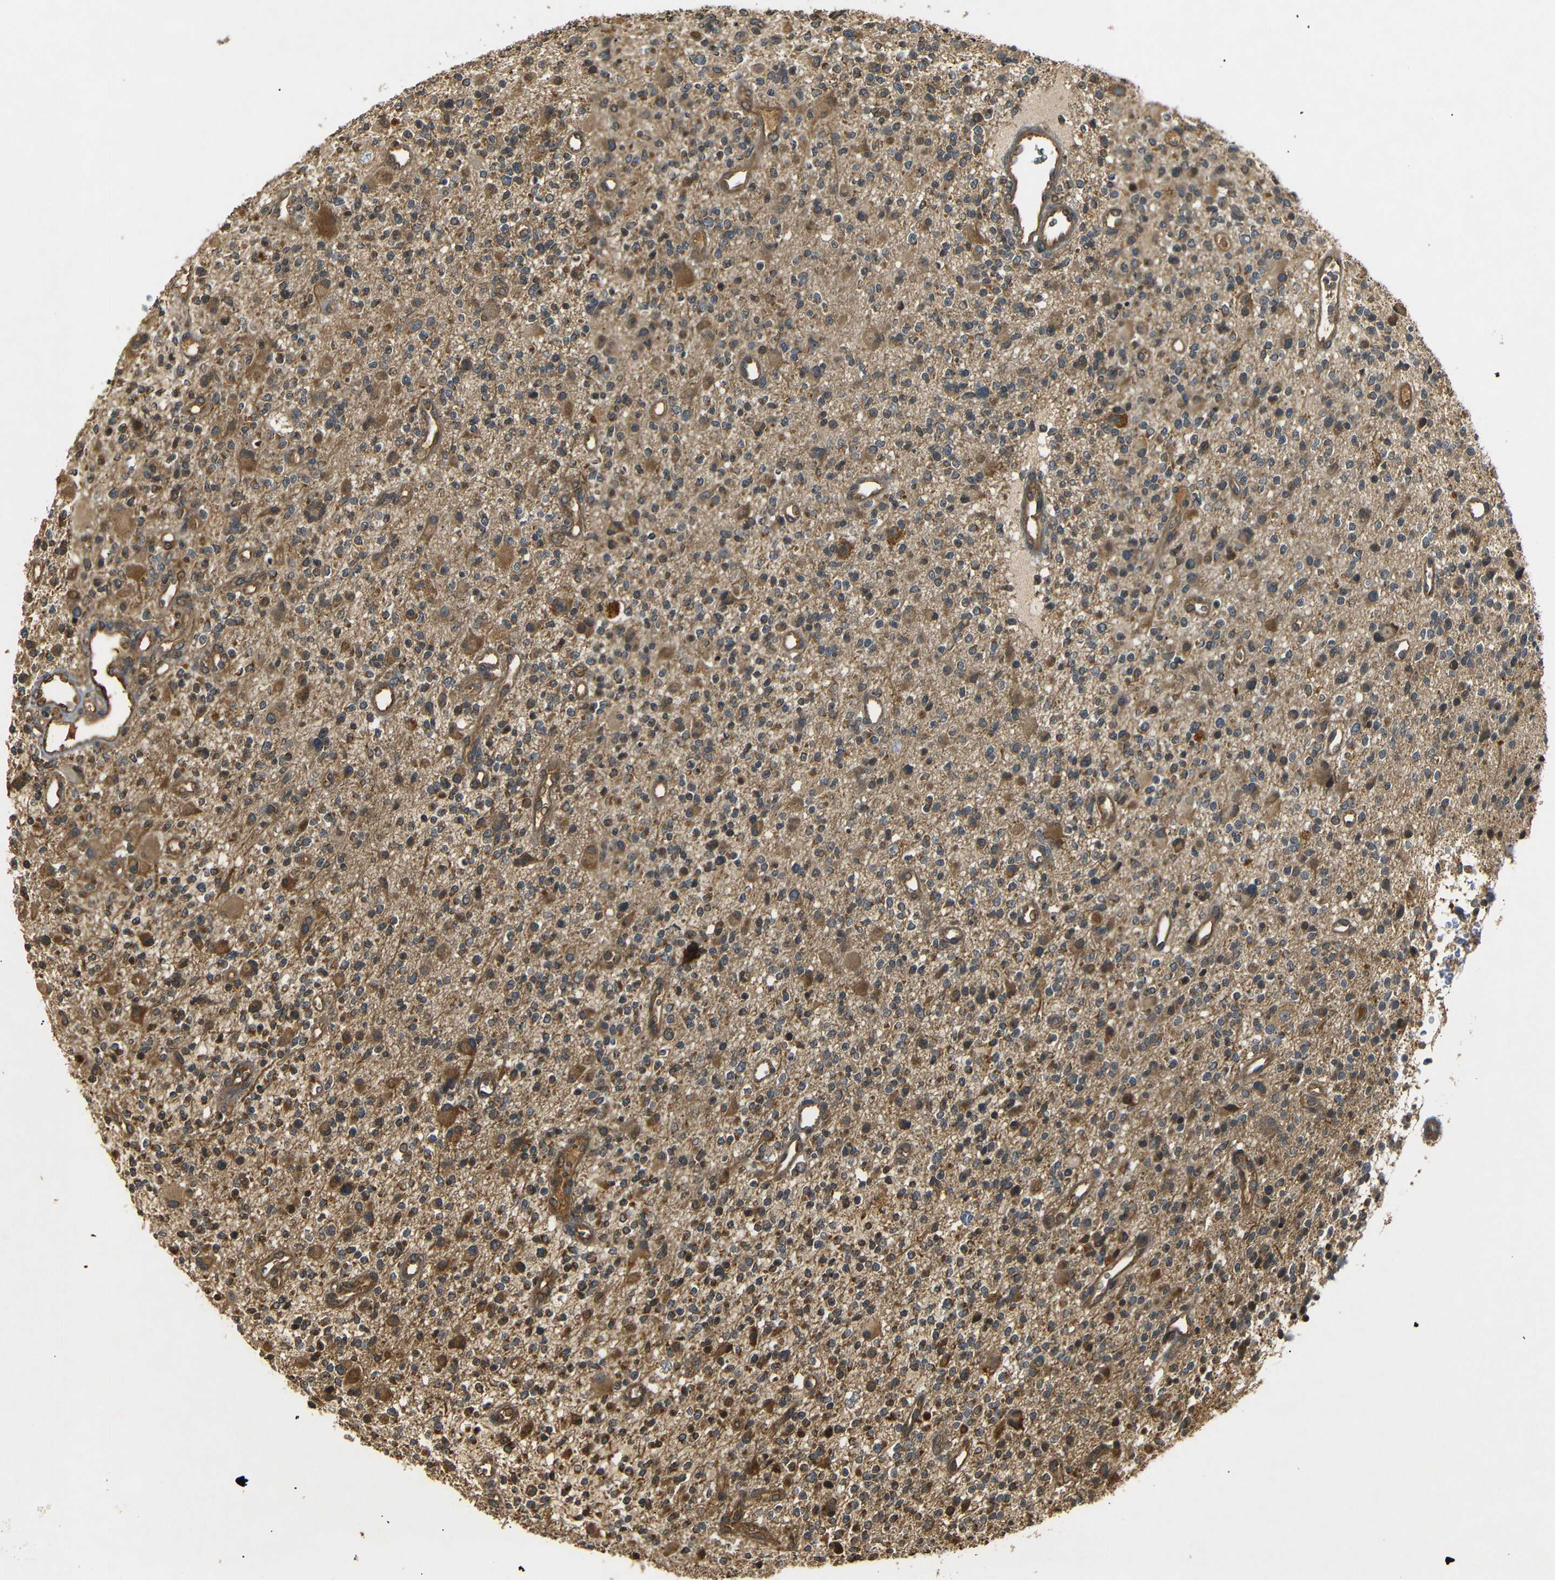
{"staining": {"intensity": "moderate", "quantity": ">75%", "location": "cytoplasmic/membranous"}, "tissue": "glioma", "cell_type": "Tumor cells", "image_type": "cancer", "snomed": [{"axis": "morphology", "description": "Glioma, malignant, High grade"}, {"axis": "topography", "description": "Brain"}], "caption": "The micrograph displays immunohistochemical staining of high-grade glioma (malignant). There is moderate cytoplasmic/membranous positivity is seen in approximately >75% of tumor cells. The protein is shown in brown color, while the nuclei are stained blue.", "gene": "TANK", "patient": {"sex": "male", "age": 48}}